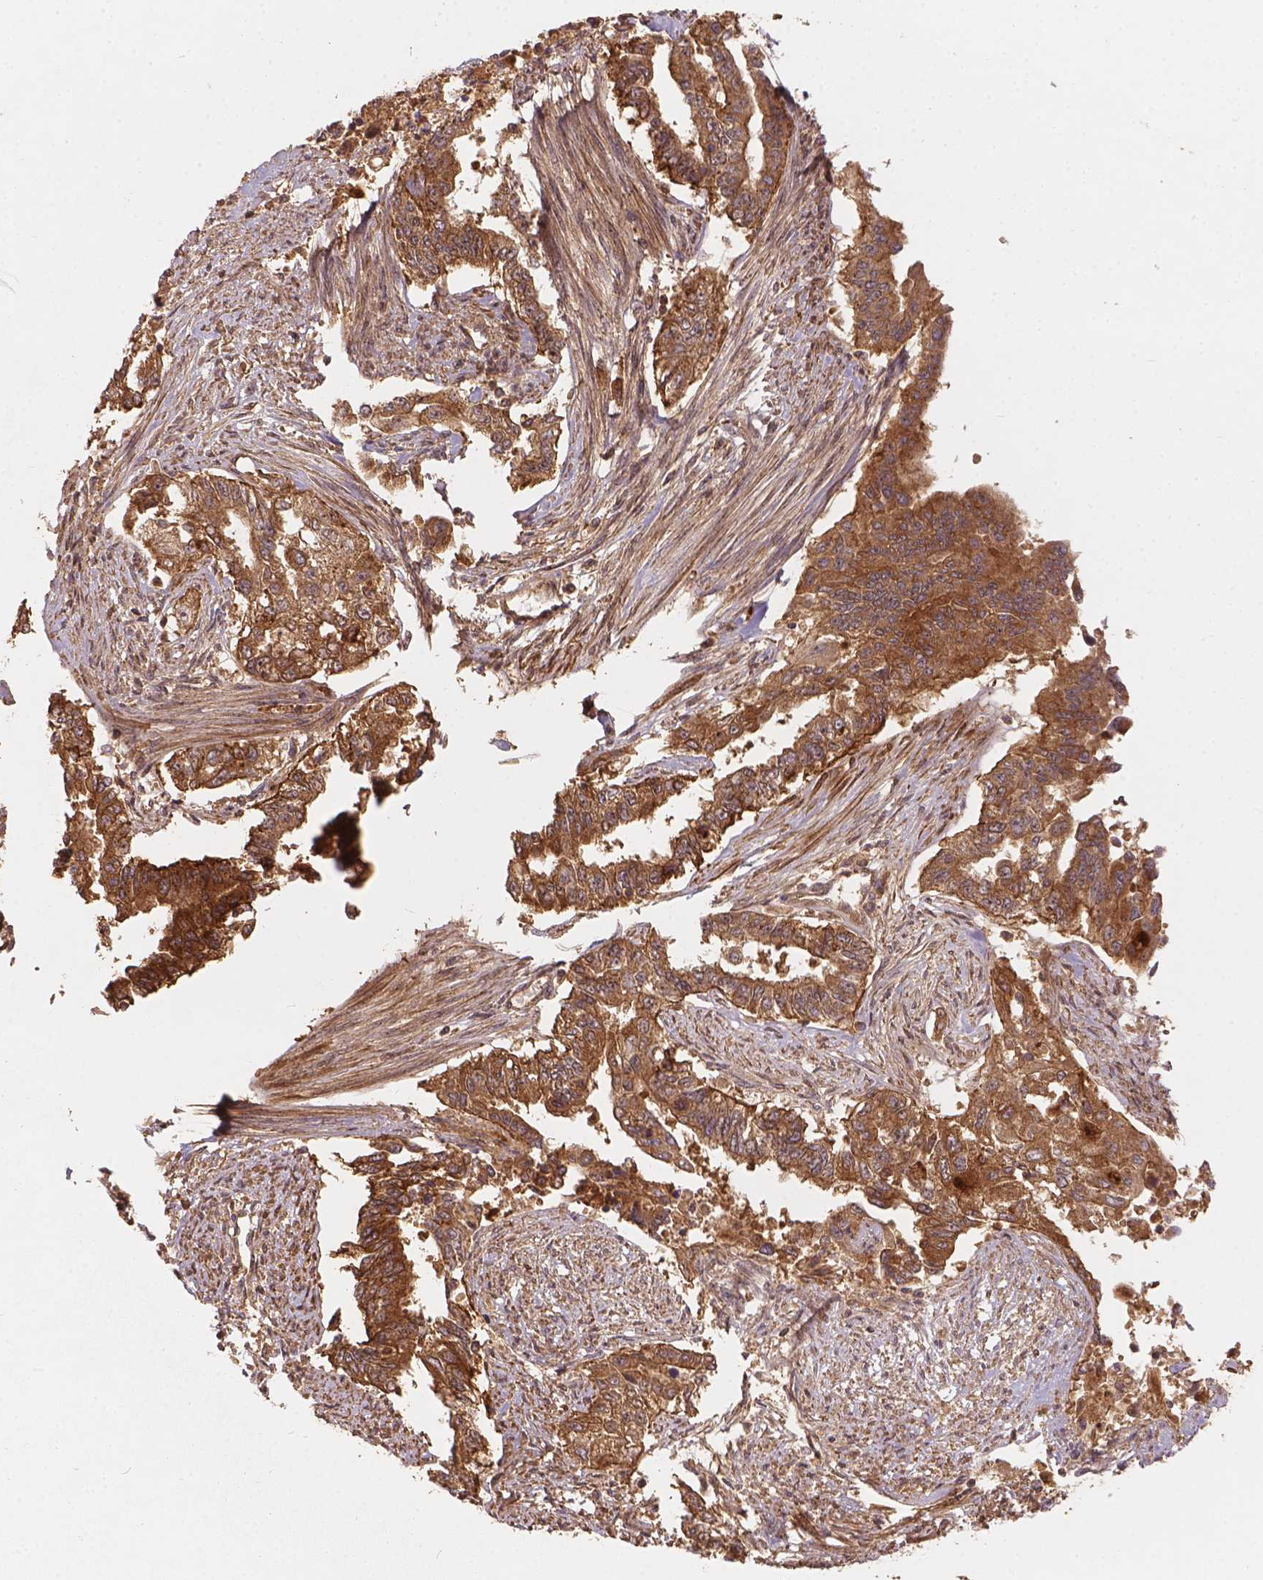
{"staining": {"intensity": "strong", "quantity": ">75%", "location": "cytoplasmic/membranous"}, "tissue": "endometrial cancer", "cell_type": "Tumor cells", "image_type": "cancer", "snomed": [{"axis": "morphology", "description": "Adenocarcinoma, NOS"}, {"axis": "topography", "description": "Uterus"}], "caption": "Tumor cells reveal high levels of strong cytoplasmic/membranous positivity in approximately >75% of cells in human endometrial adenocarcinoma.", "gene": "XPR1", "patient": {"sex": "female", "age": 59}}